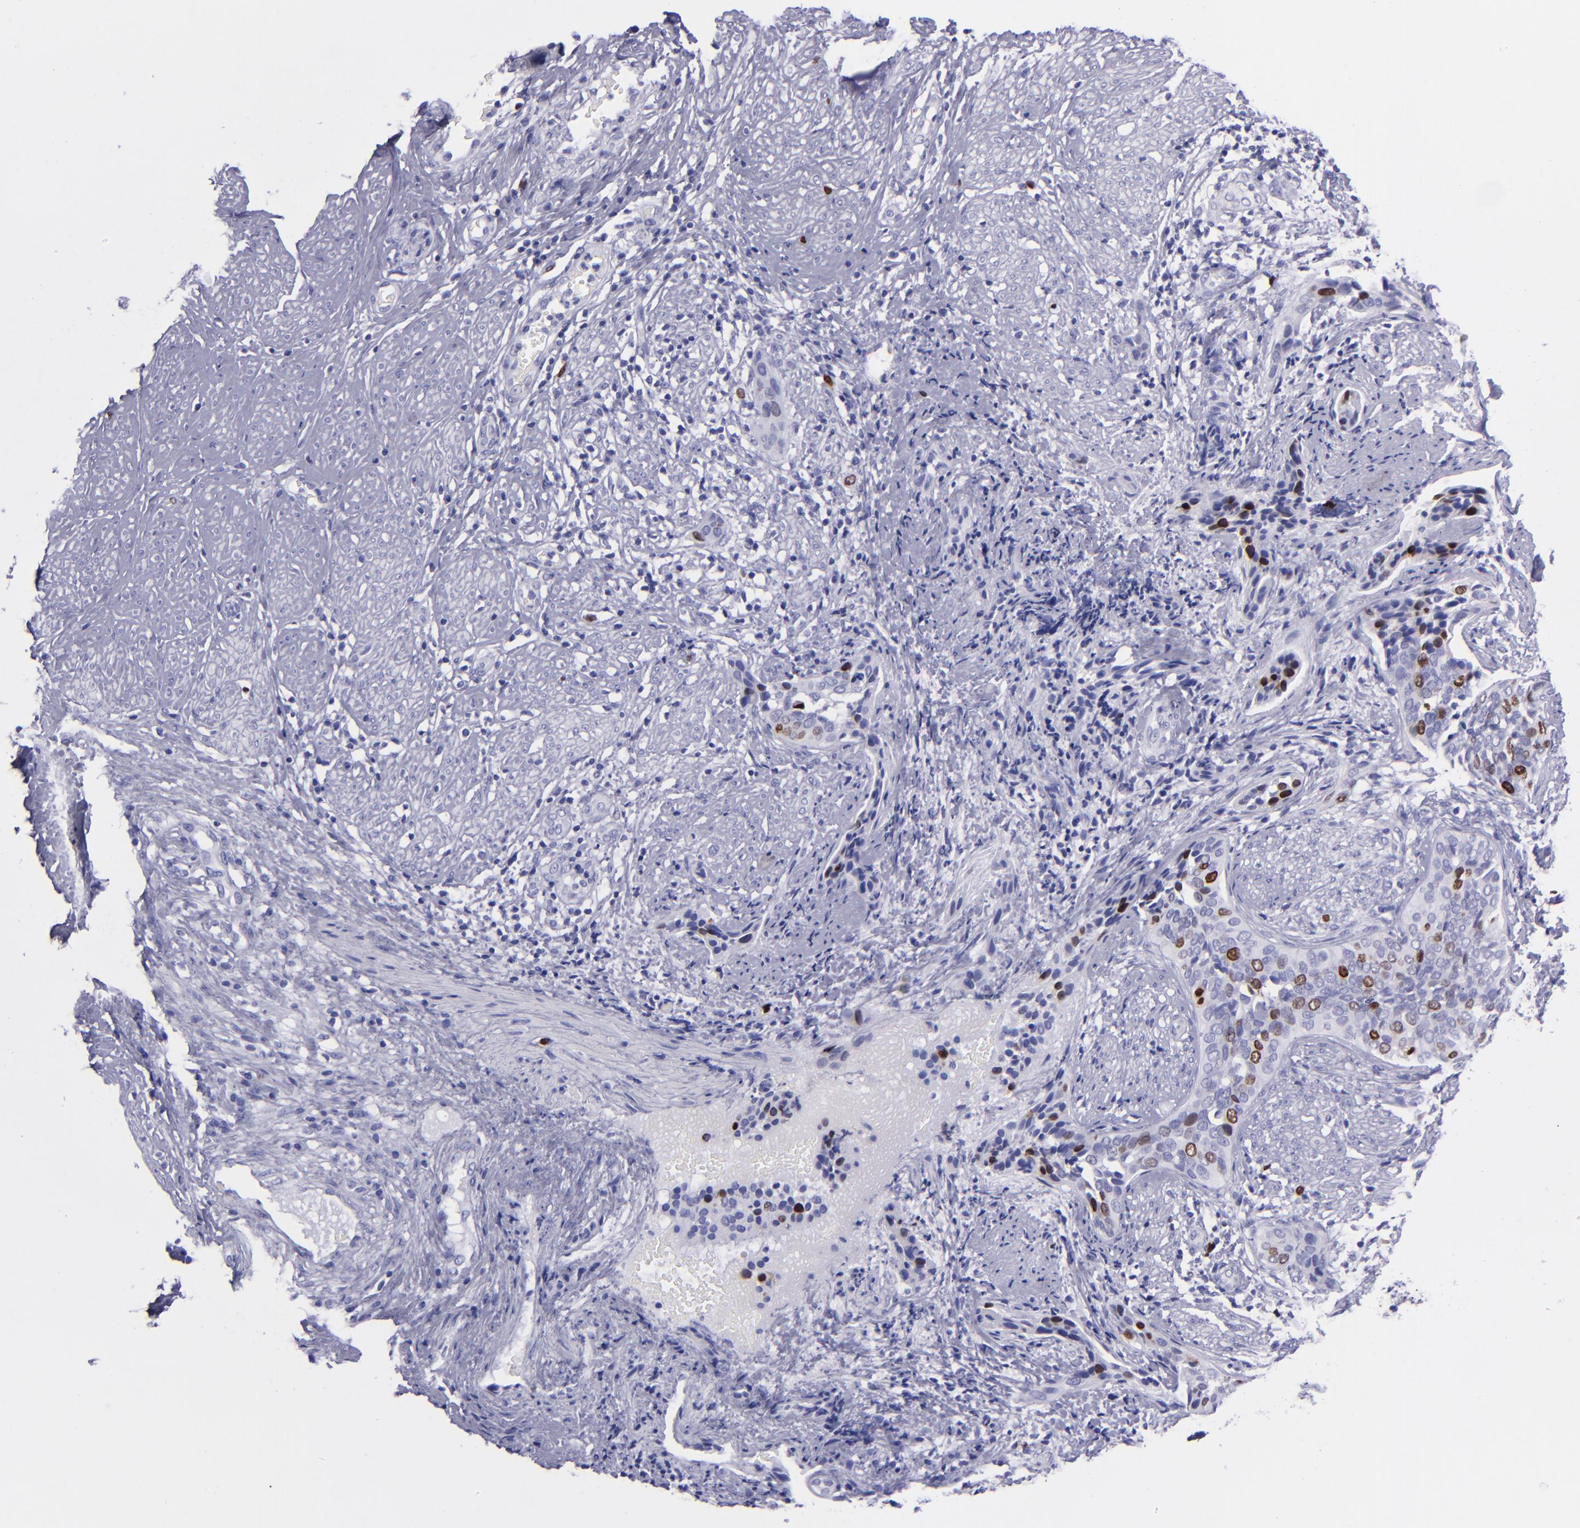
{"staining": {"intensity": "strong", "quantity": "<25%", "location": "nuclear"}, "tissue": "cervical cancer", "cell_type": "Tumor cells", "image_type": "cancer", "snomed": [{"axis": "morphology", "description": "Squamous cell carcinoma, NOS"}, {"axis": "topography", "description": "Cervix"}], "caption": "Squamous cell carcinoma (cervical) tissue displays strong nuclear positivity in approximately <25% of tumor cells", "gene": "TOP2A", "patient": {"sex": "female", "age": 31}}